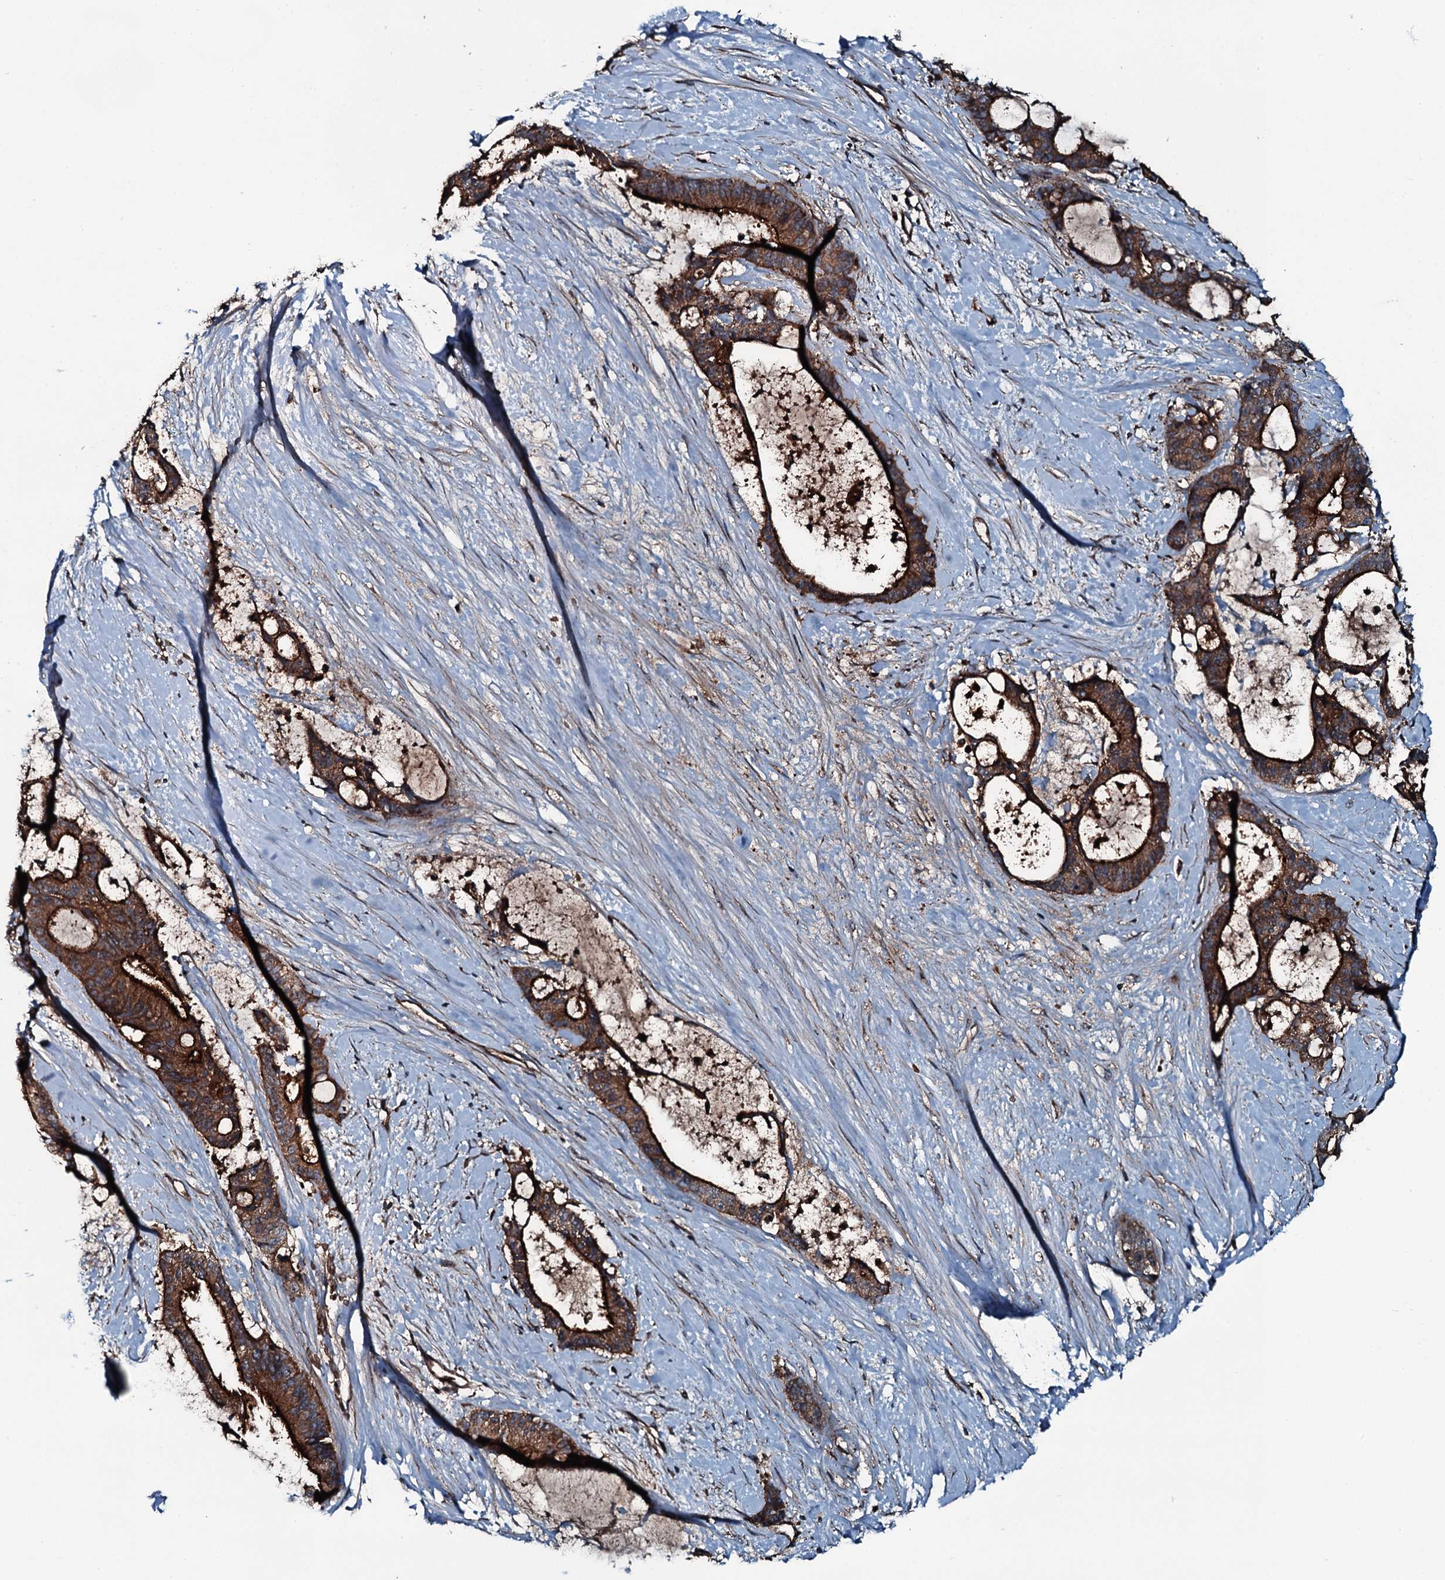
{"staining": {"intensity": "strong", "quantity": ">75%", "location": "cytoplasmic/membranous"}, "tissue": "liver cancer", "cell_type": "Tumor cells", "image_type": "cancer", "snomed": [{"axis": "morphology", "description": "Normal tissue, NOS"}, {"axis": "morphology", "description": "Cholangiocarcinoma"}, {"axis": "topography", "description": "Liver"}, {"axis": "topography", "description": "Peripheral nerve tissue"}], "caption": "About >75% of tumor cells in liver cancer (cholangiocarcinoma) show strong cytoplasmic/membranous protein staining as visualized by brown immunohistochemical staining.", "gene": "TRIM7", "patient": {"sex": "female", "age": 73}}